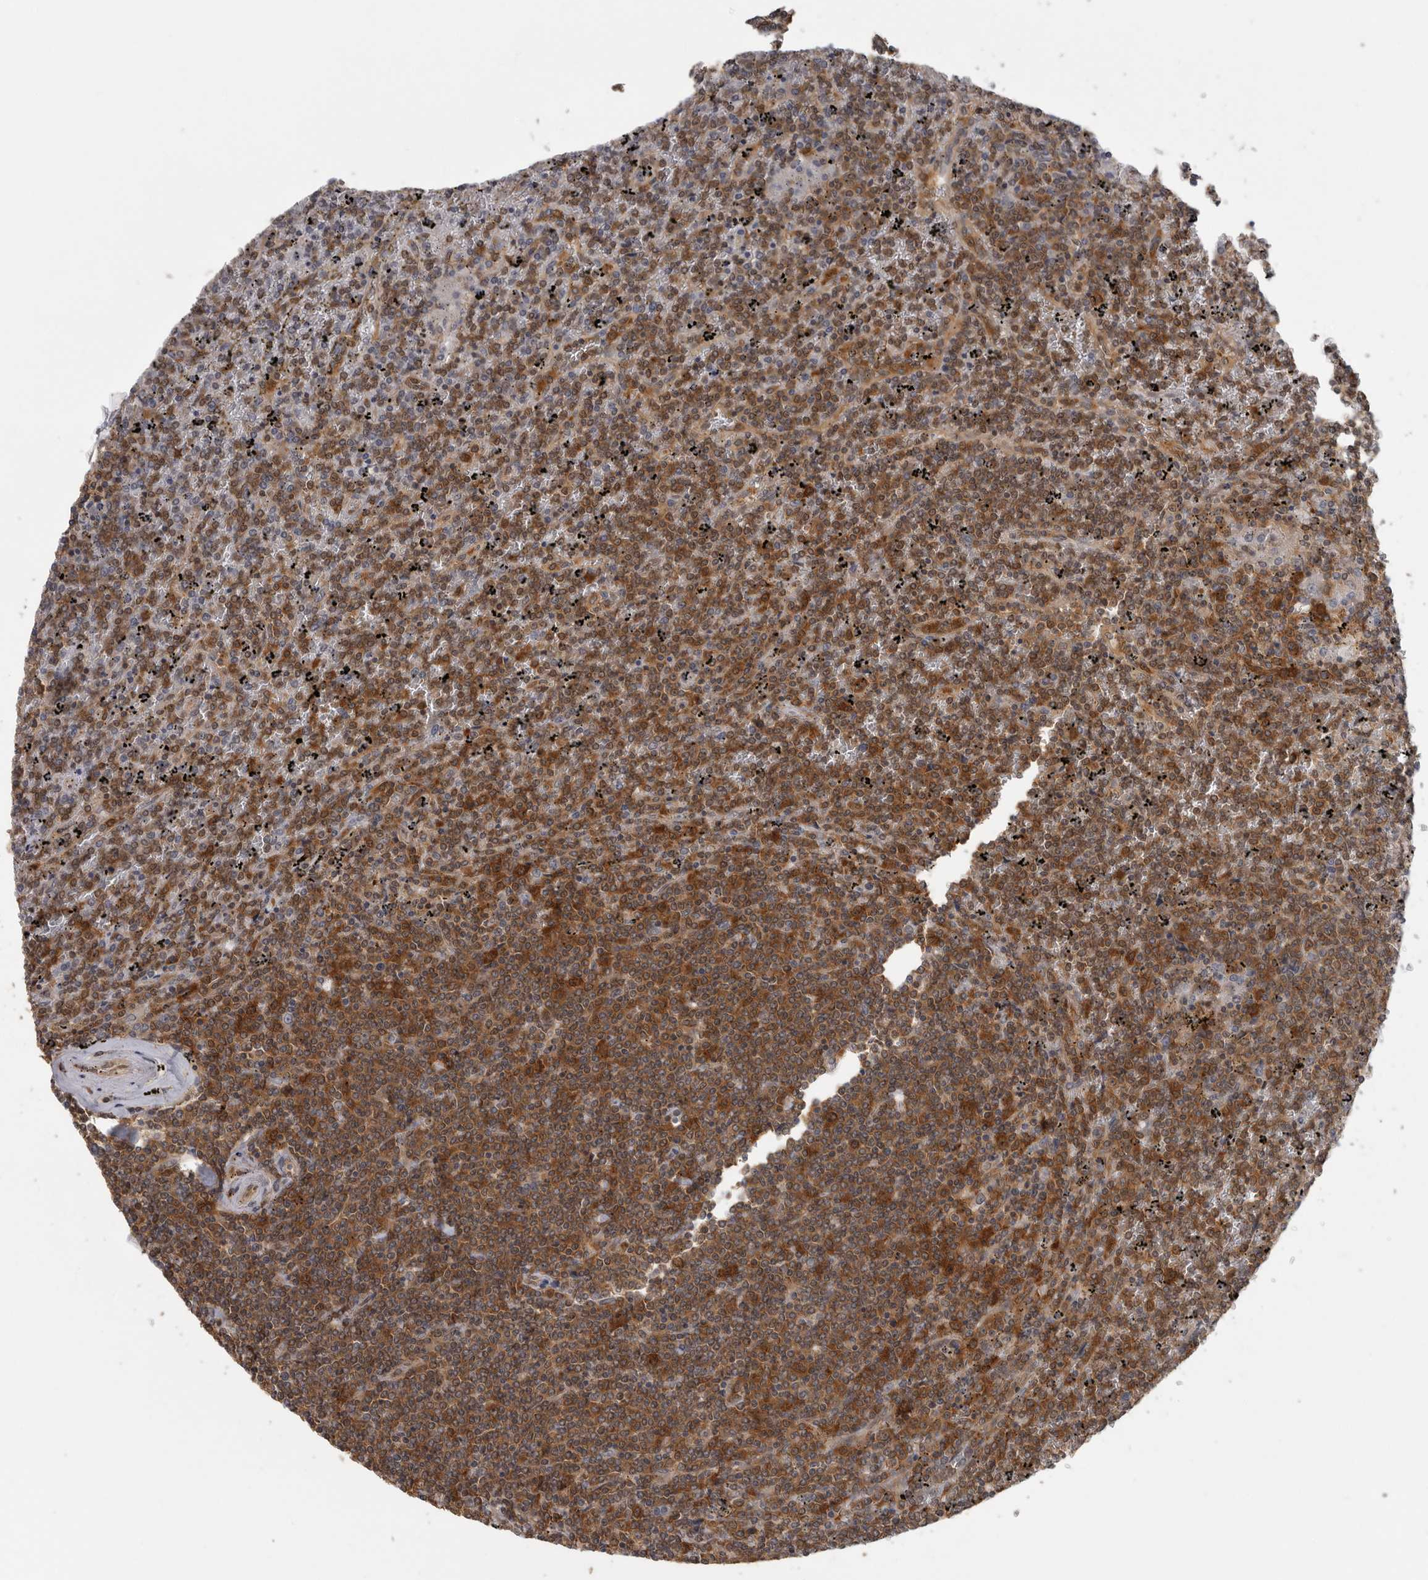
{"staining": {"intensity": "strong", "quantity": "25%-75%", "location": "cytoplasmic/membranous"}, "tissue": "lymphoma", "cell_type": "Tumor cells", "image_type": "cancer", "snomed": [{"axis": "morphology", "description": "Malignant lymphoma, non-Hodgkin's type, Low grade"}, {"axis": "topography", "description": "Spleen"}], "caption": "Lymphoma stained for a protein displays strong cytoplasmic/membranous positivity in tumor cells. The staining was performed using DAB (3,3'-diaminobenzidine) to visualize the protein expression in brown, while the nuclei were stained in blue with hematoxylin (Magnification: 20x).", "gene": "CCT8", "patient": {"sex": "female", "age": 19}}